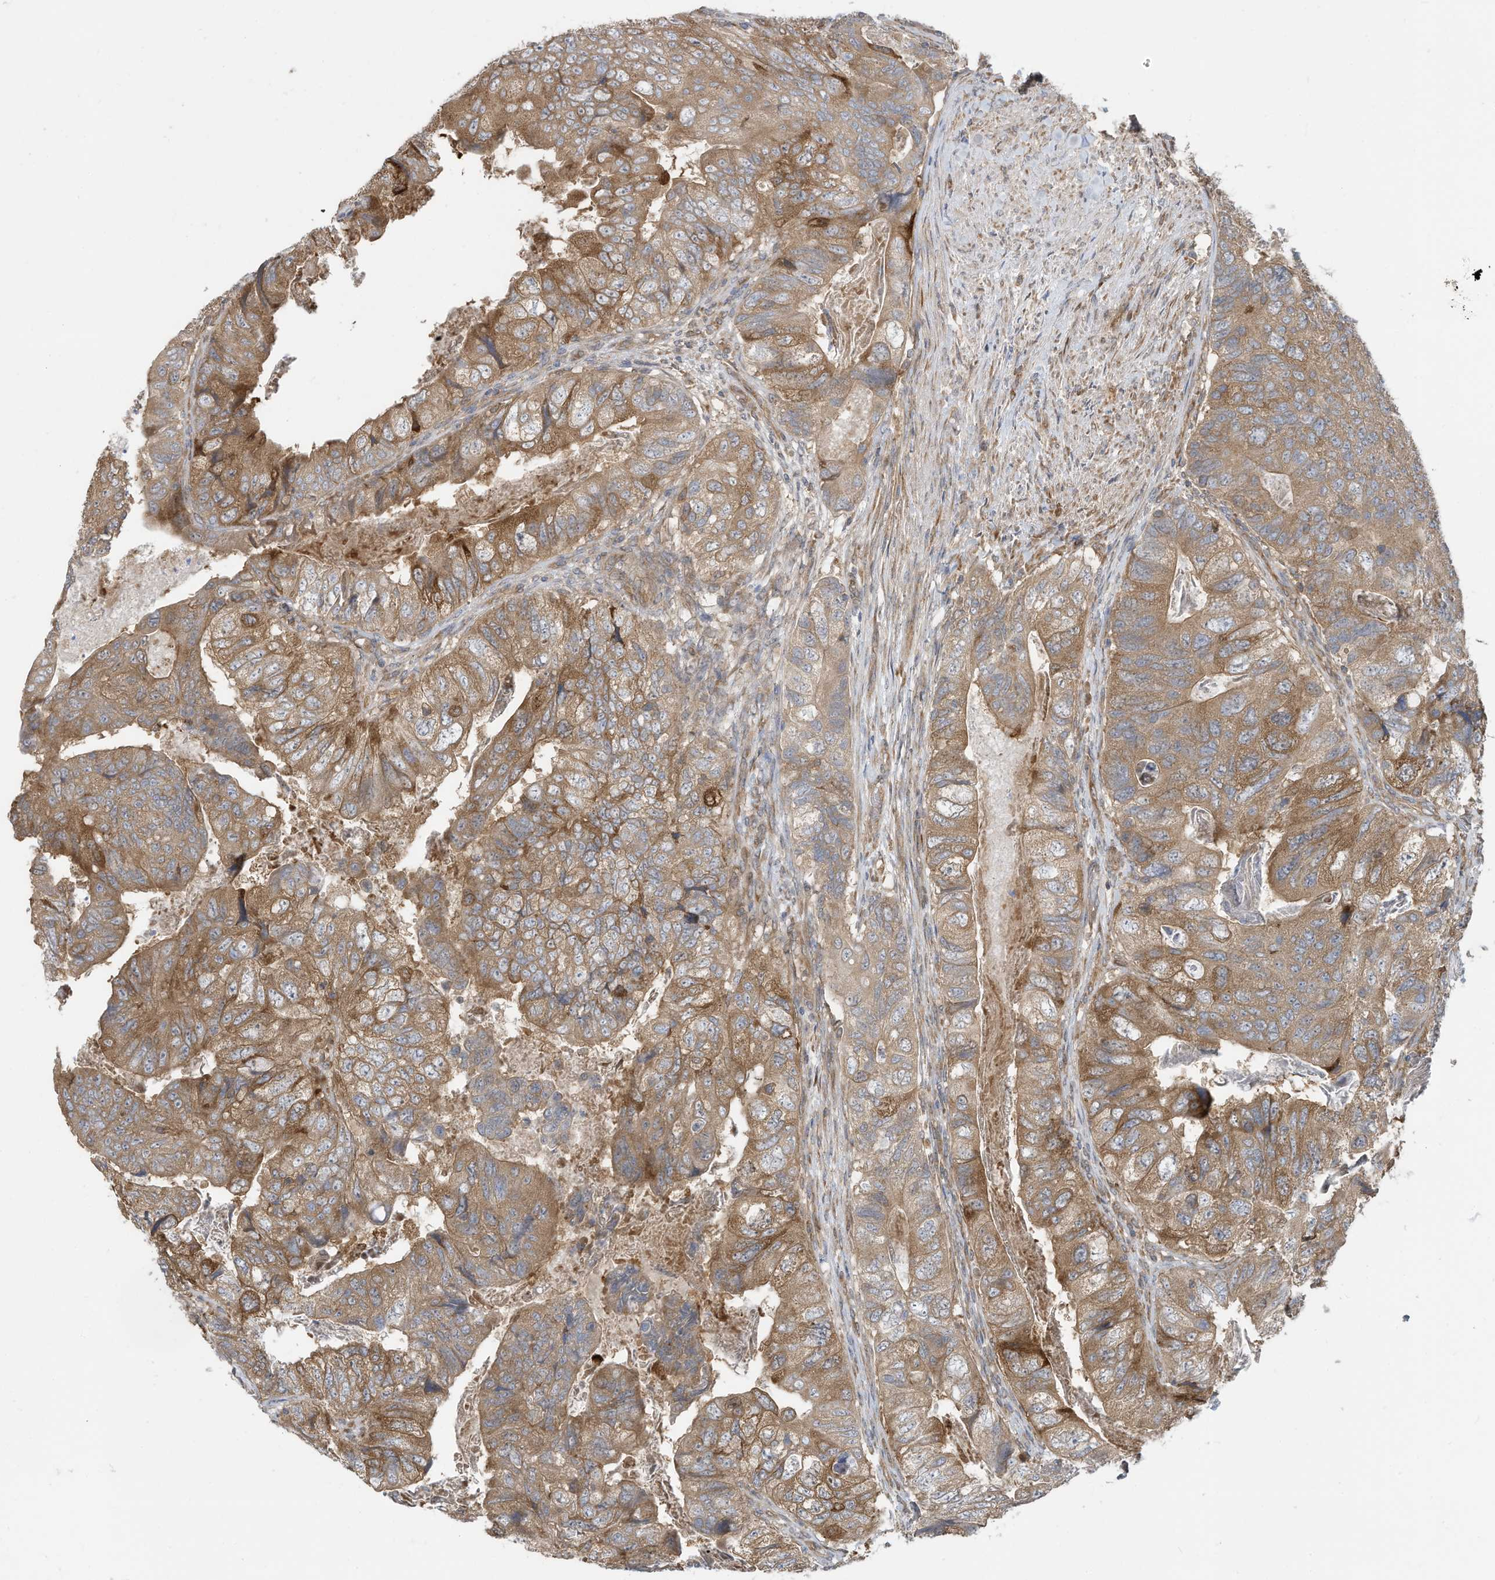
{"staining": {"intensity": "moderate", "quantity": ">75%", "location": "cytoplasmic/membranous"}, "tissue": "colorectal cancer", "cell_type": "Tumor cells", "image_type": "cancer", "snomed": [{"axis": "morphology", "description": "Adenocarcinoma, NOS"}, {"axis": "topography", "description": "Rectum"}], "caption": "Brown immunohistochemical staining in human colorectal adenocarcinoma displays moderate cytoplasmic/membranous expression in about >75% of tumor cells.", "gene": "USE1", "patient": {"sex": "male", "age": 63}}